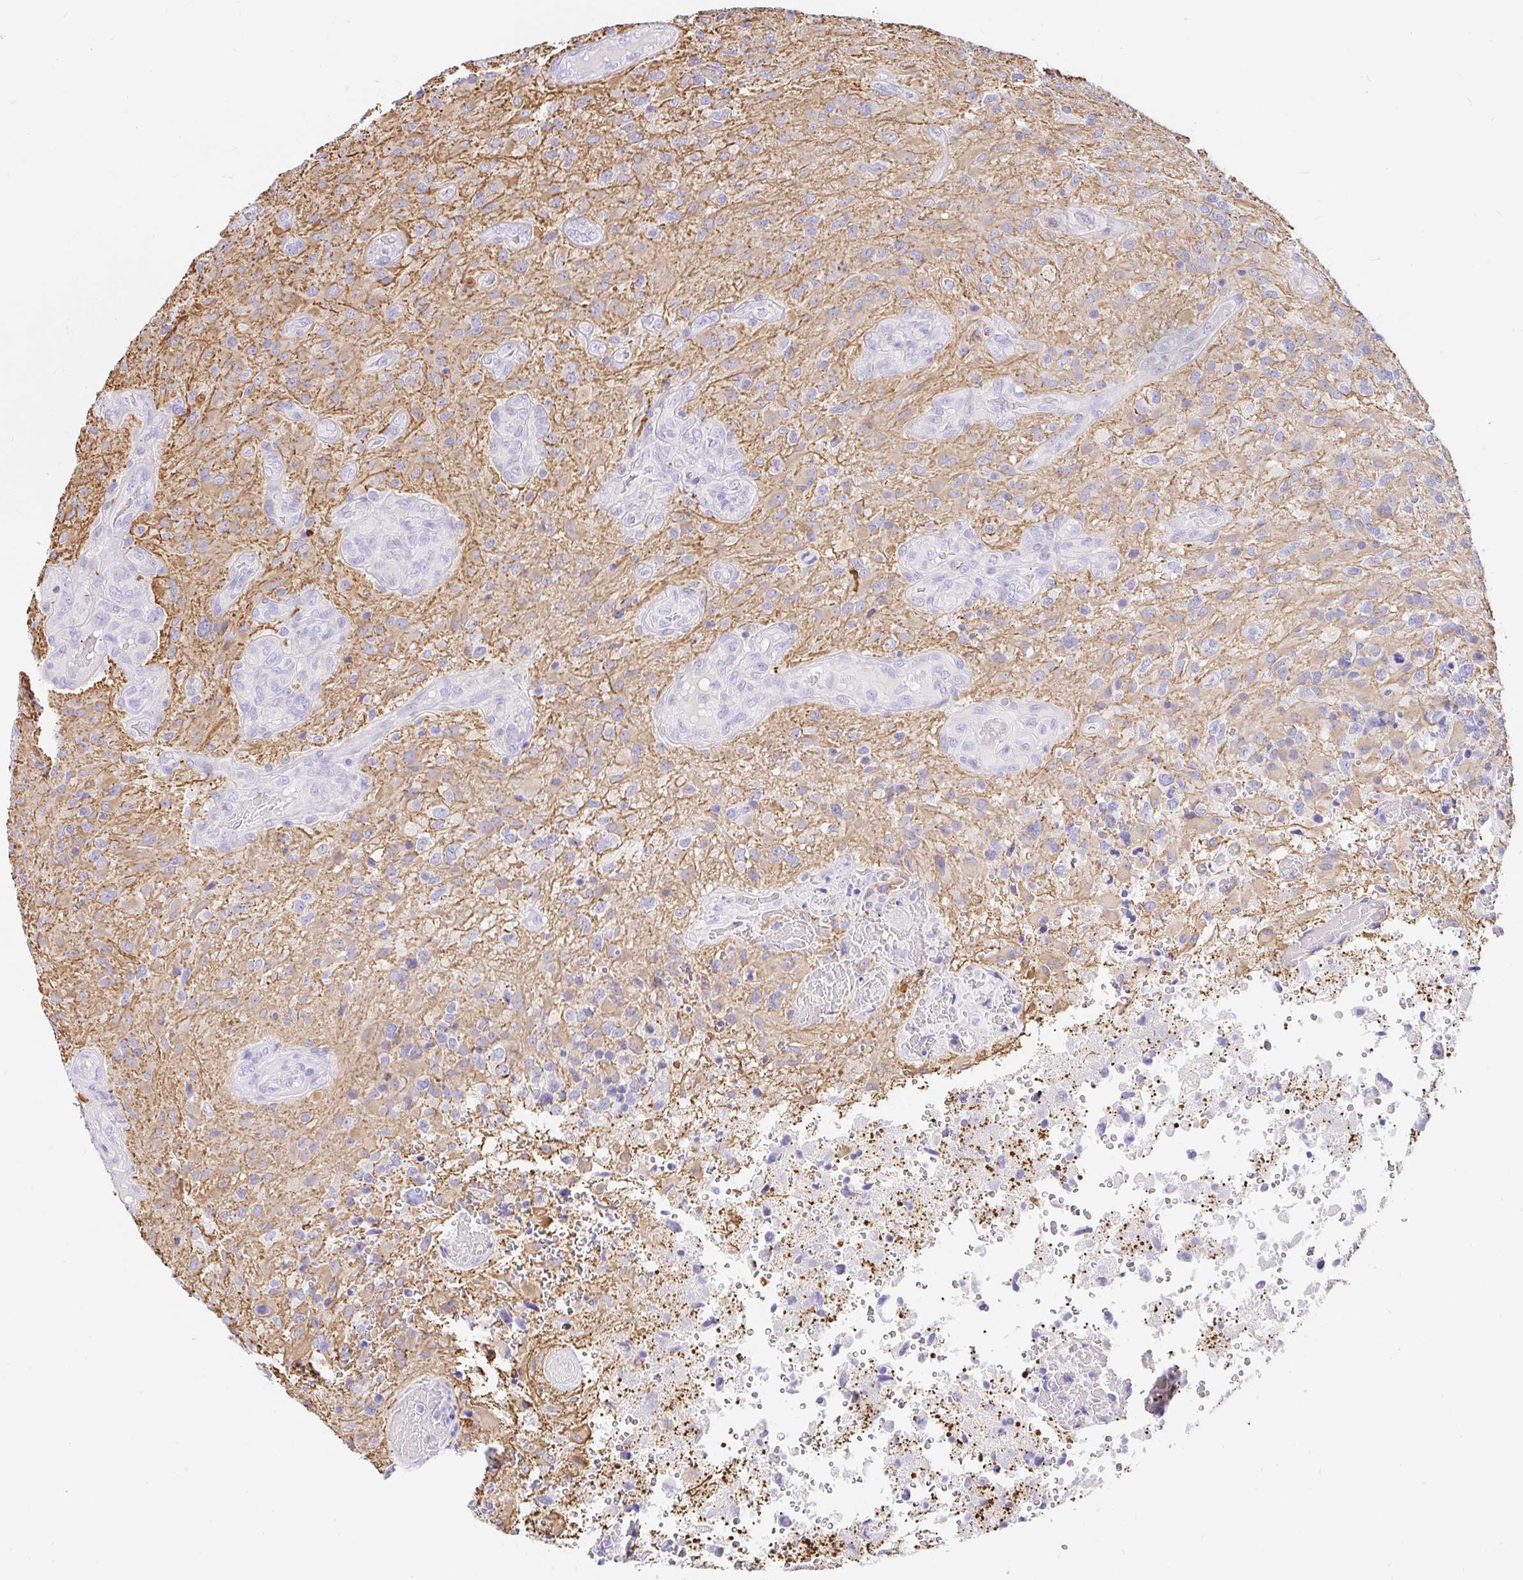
{"staining": {"intensity": "negative", "quantity": "none", "location": "none"}, "tissue": "glioma", "cell_type": "Tumor cells", "image_type": "cancer", "snomed": [{"axis": "morphology", "description": "Glioma, malignant, High grade"}, {"axis": "topography", "description": "Brain"}], "caption": "This is an IHC image of human glioma. There is no staining in tumor cells.", "gene": "NR2E1", "patient": {"sex": "male", "age": 53}}